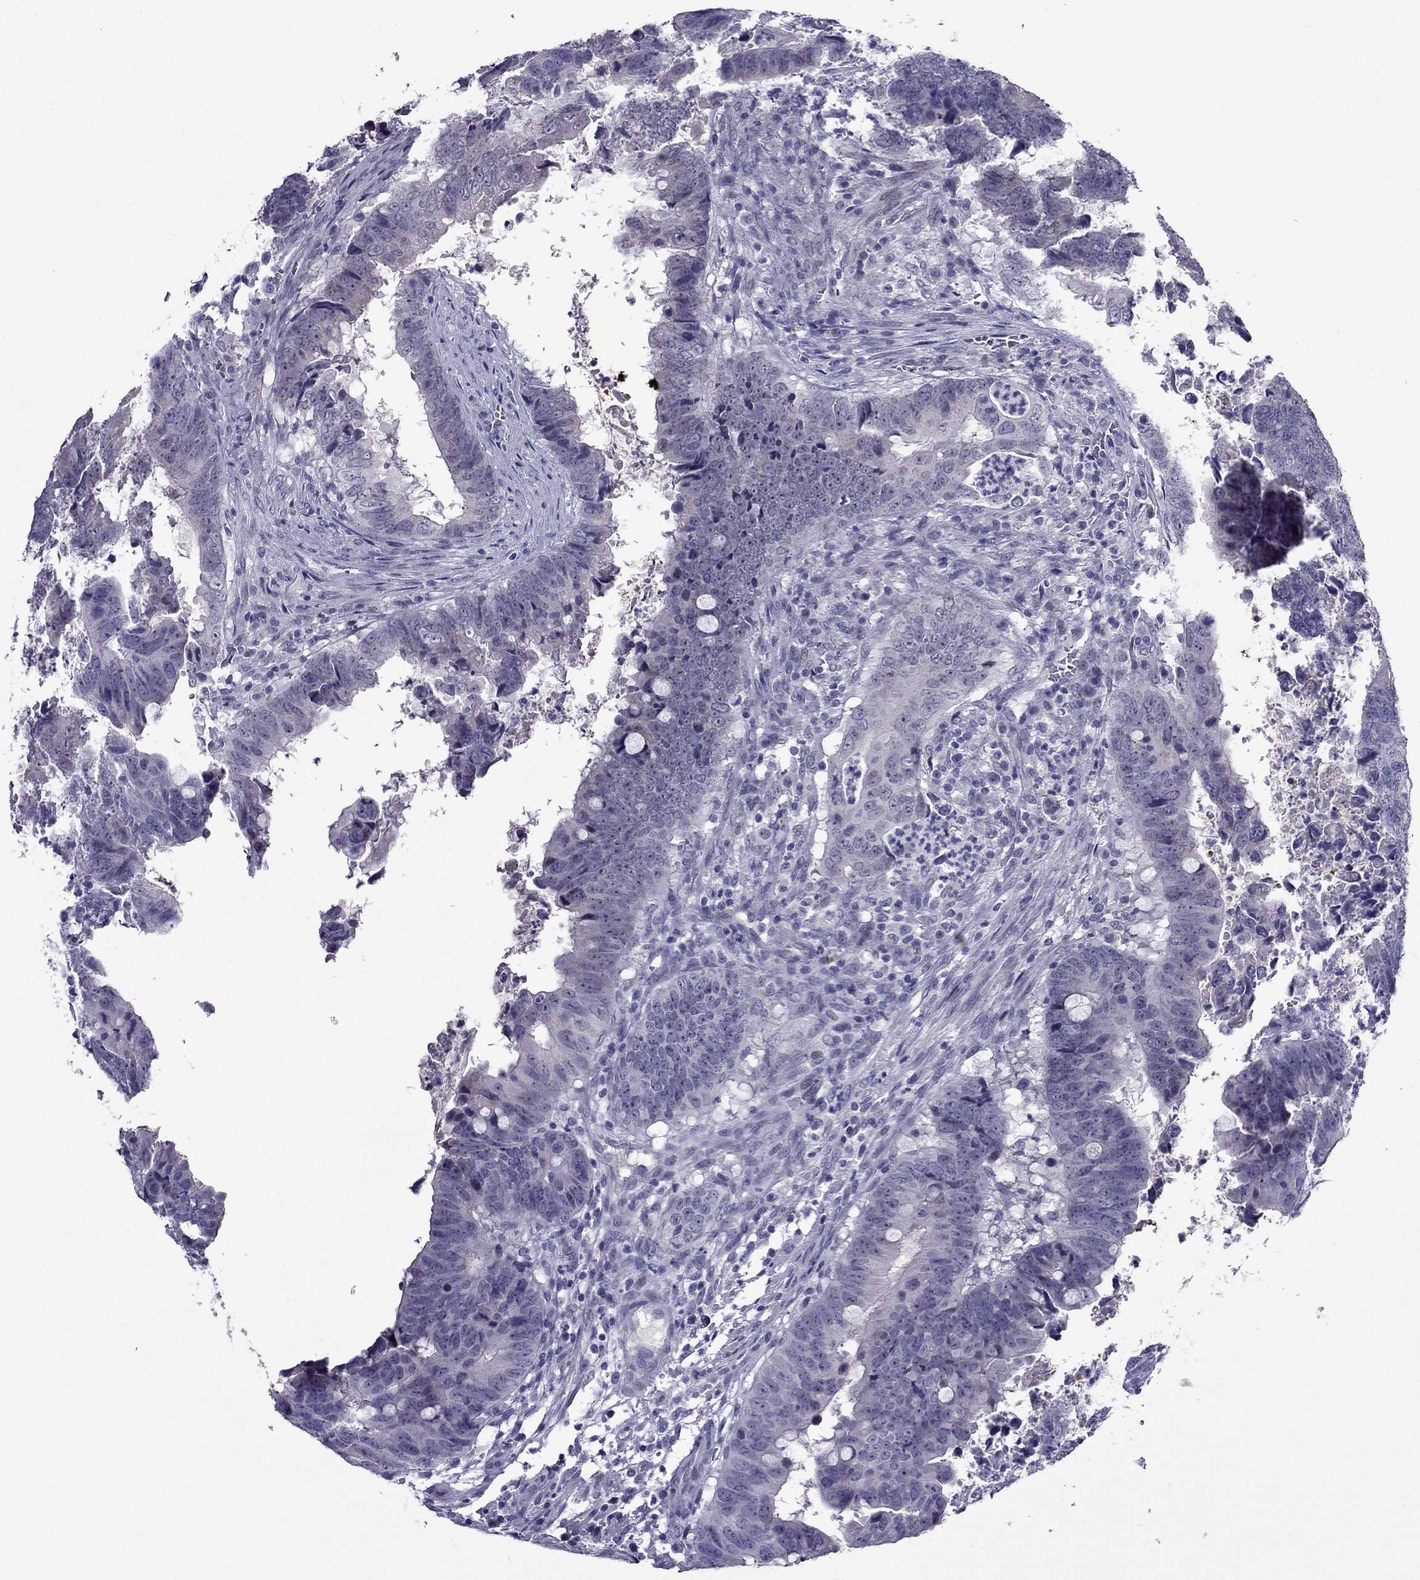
{"staining": {"intensity": "negative", "quantity": "none", "location": "none"}, "tissue": "colorectal cancer", "cell_type": "Tumor cells", "image_type": "cancer", "snomed": [{"axis": "morphology", "description": "Adenocarcinoma, NOS"}, {"axis": "topography", "description": "Colon"}], "caption": "Immunohistochemical staining of colorectal cancer displays no significant positivity in tumor cells.", "gene": "MYBPH", "patient": {"sex": "female", "age": 82}}